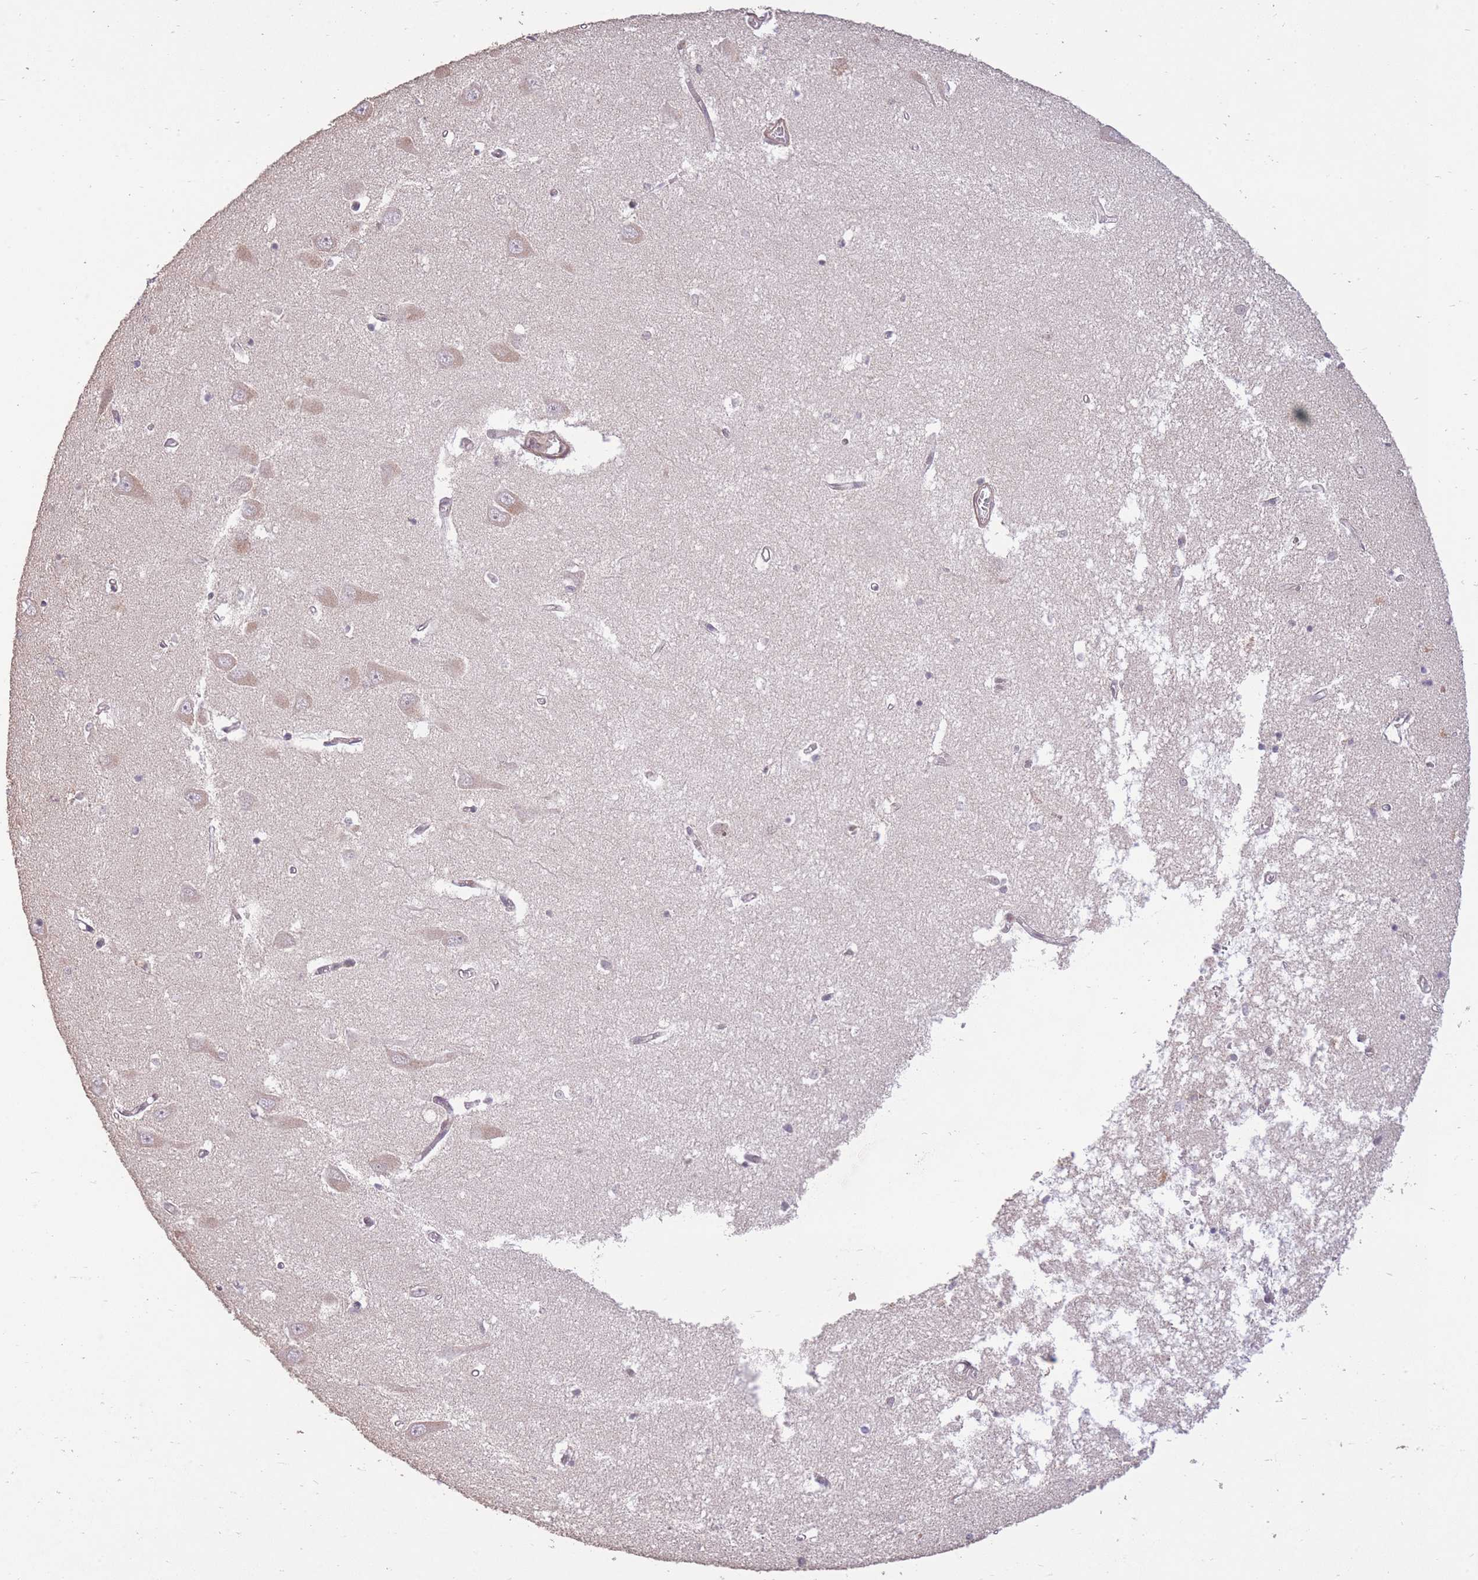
{"staining": {"intensity": "negative", "quantity": "none", "location": "none"}, "tissue": "hippocampus", "cell_type": "Glial cells", "image_type": "normal", "snomed": [{"axis": "morphology", "description": "Normal tissue, NOS"}, {"axis": "topography", "description": "Hippocampus"}], "caption": "Immunohistochemistry (IHC) histopathology image of benign hippocampus stained for a protein (brown), which shows no positivity in glial cells. Nuclei are stained in blue.", "gene": "ELOA2", "patient": {"sex": "male", "age": 70}}